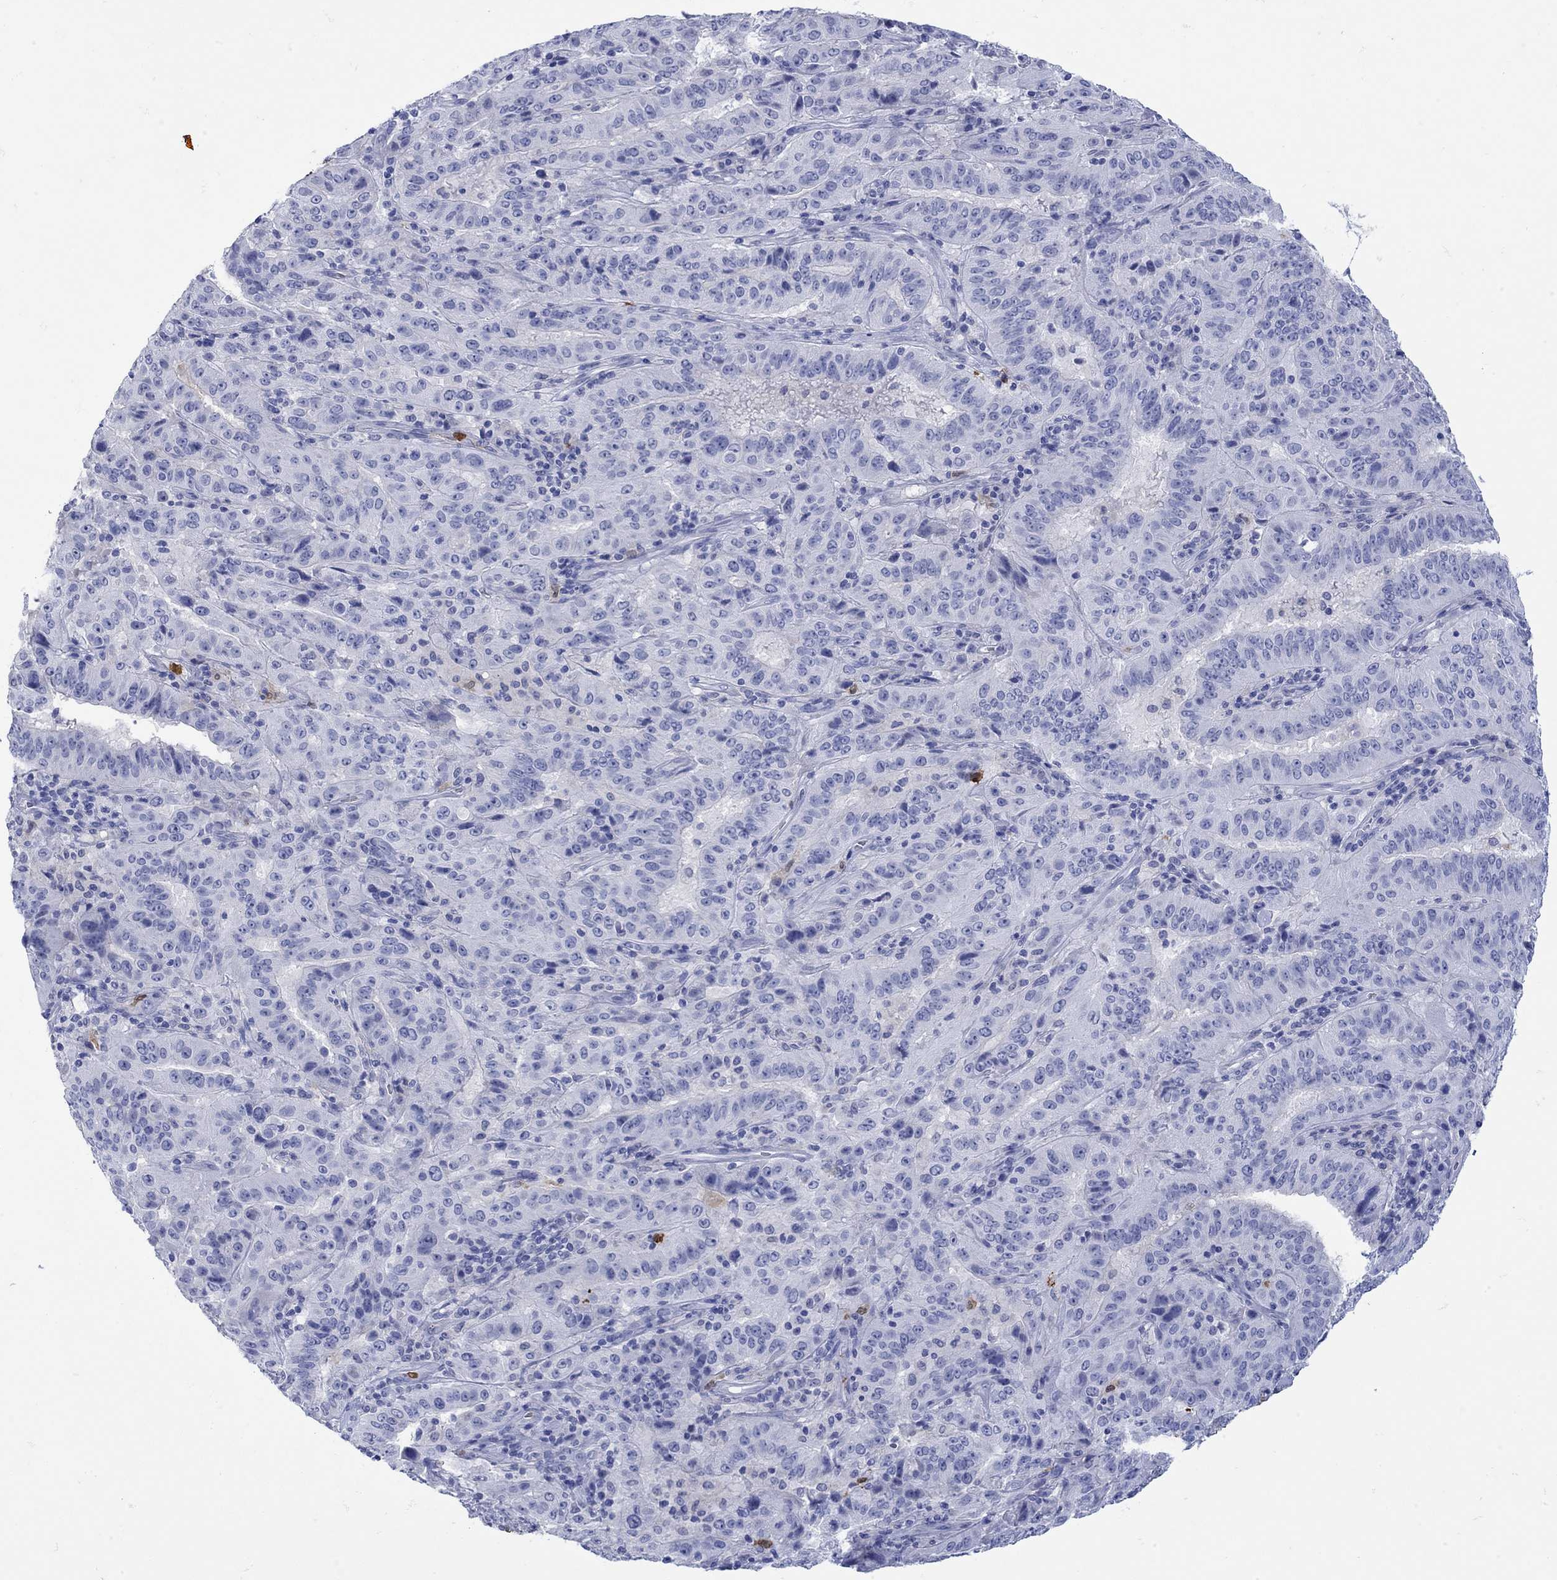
{"staining": {"intensity": "negative", "quantity": "none", "location": "none"}, "tissue": "pancreatic cancer", "cell_type": "Tumor cells", "image_type": "cancer", "snomed": [{"axis": "morphology", "description": "Adenocarcinoma, NOS"}, {"axis": "topography", "description": "Pancreas"}], "caption": "Pancreatic cancer (adenocarcinoma) was stained to show a protein in brown. There is no significant expression in tumor cells.", "gene": "LINGO3", "patient": {"sex": "male", "age": 63}}